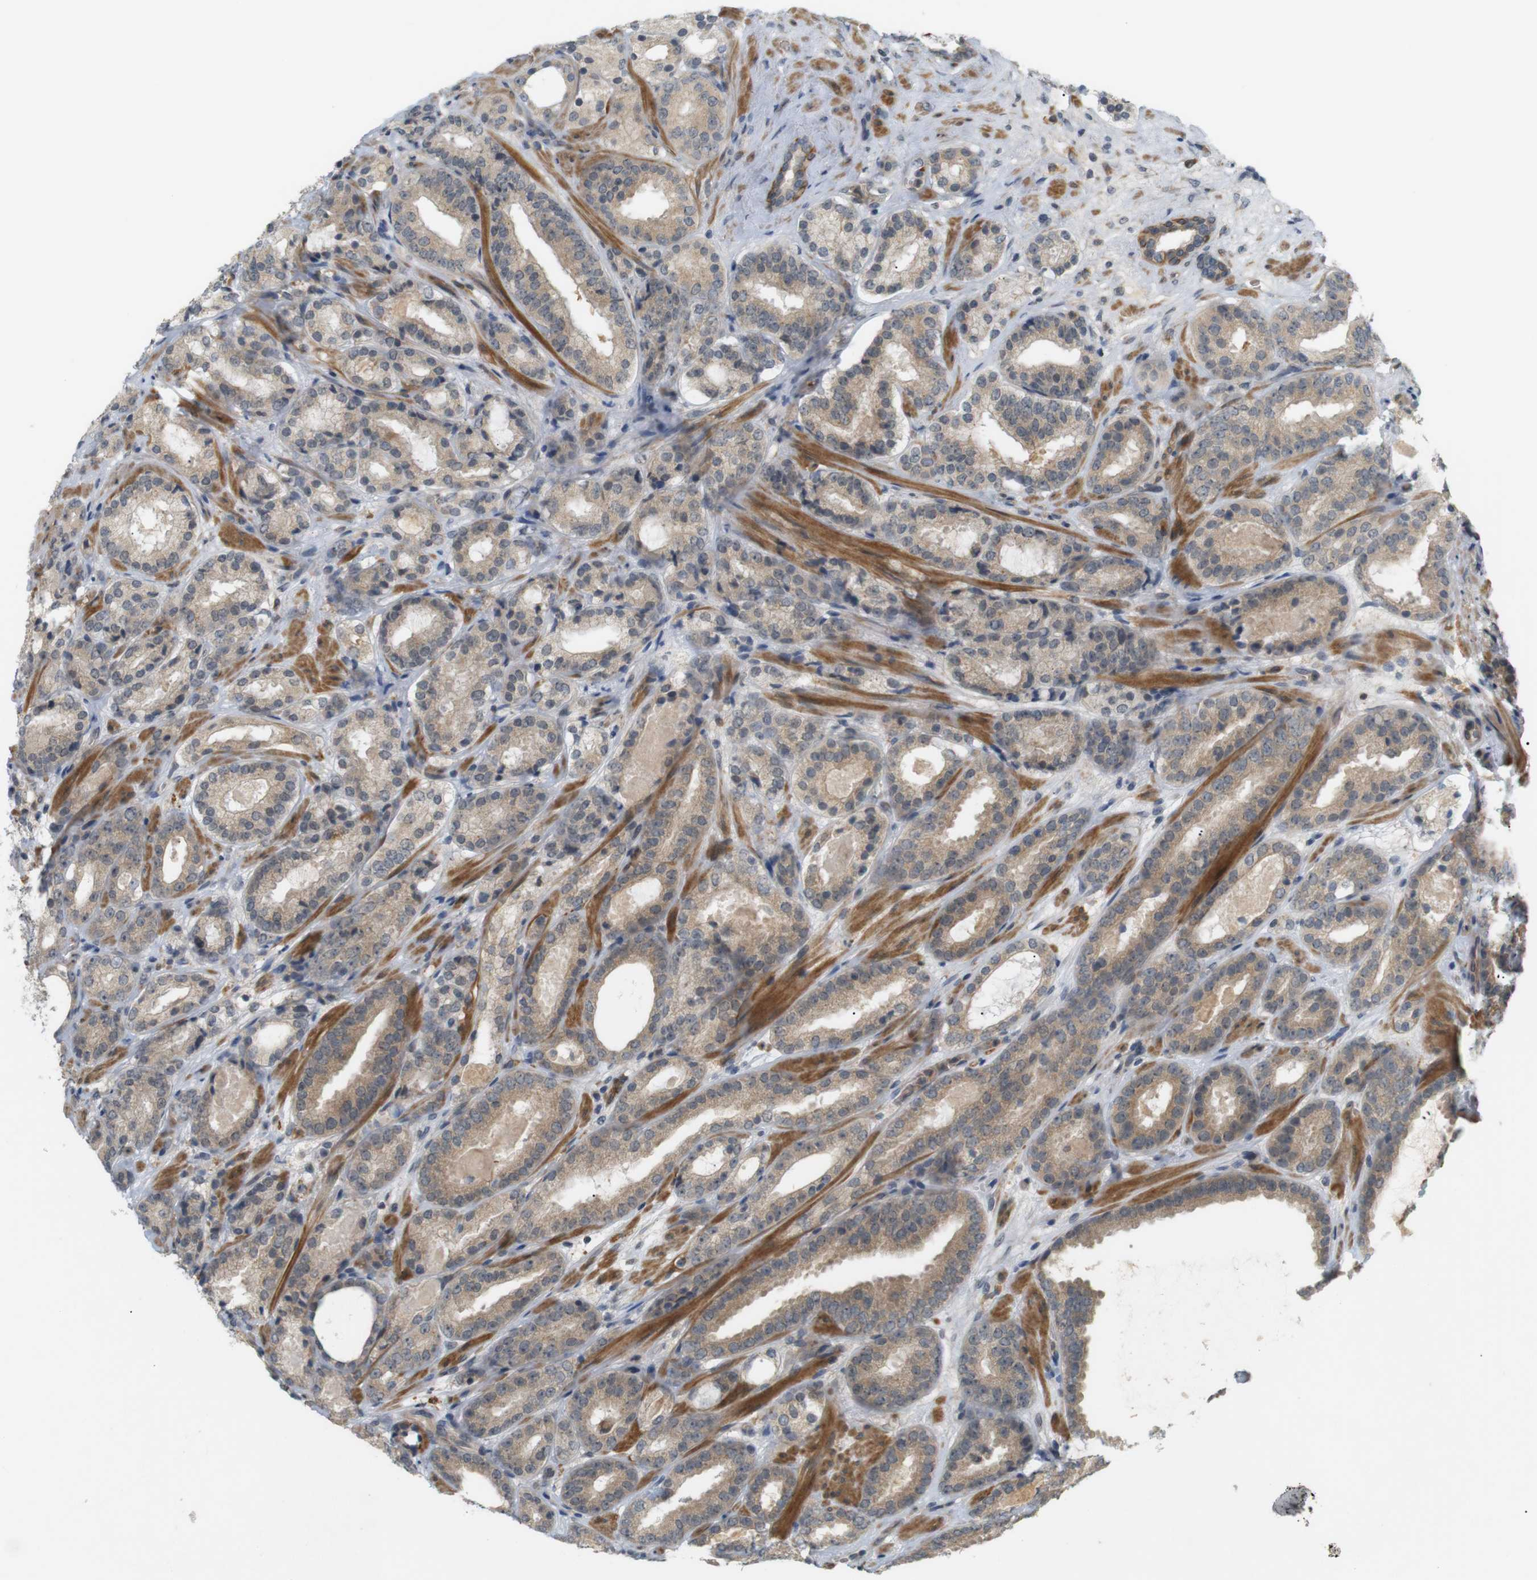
{"staining": {"intensity": "weak", "quantity": ">75%", "location": "cytoplasmic/membranous"}, "tissue": "prostate cancer", "cell_type": "Tumor cells", "image_type": "cancer", "snomed": [{"axis": "morphology", "description": "Adenocarcinoma, Low grade"}, {"axis": "topography", "description": "Prostate"}], "caption": "A low amount of weak cytoplasmic/membranous positivity is identified in about >75% of tumor cells in prostate adenocarcinoma (low-grade) tissue.", "gene": "SOCS6", "patient": {"sex": "male", "age": 69}}